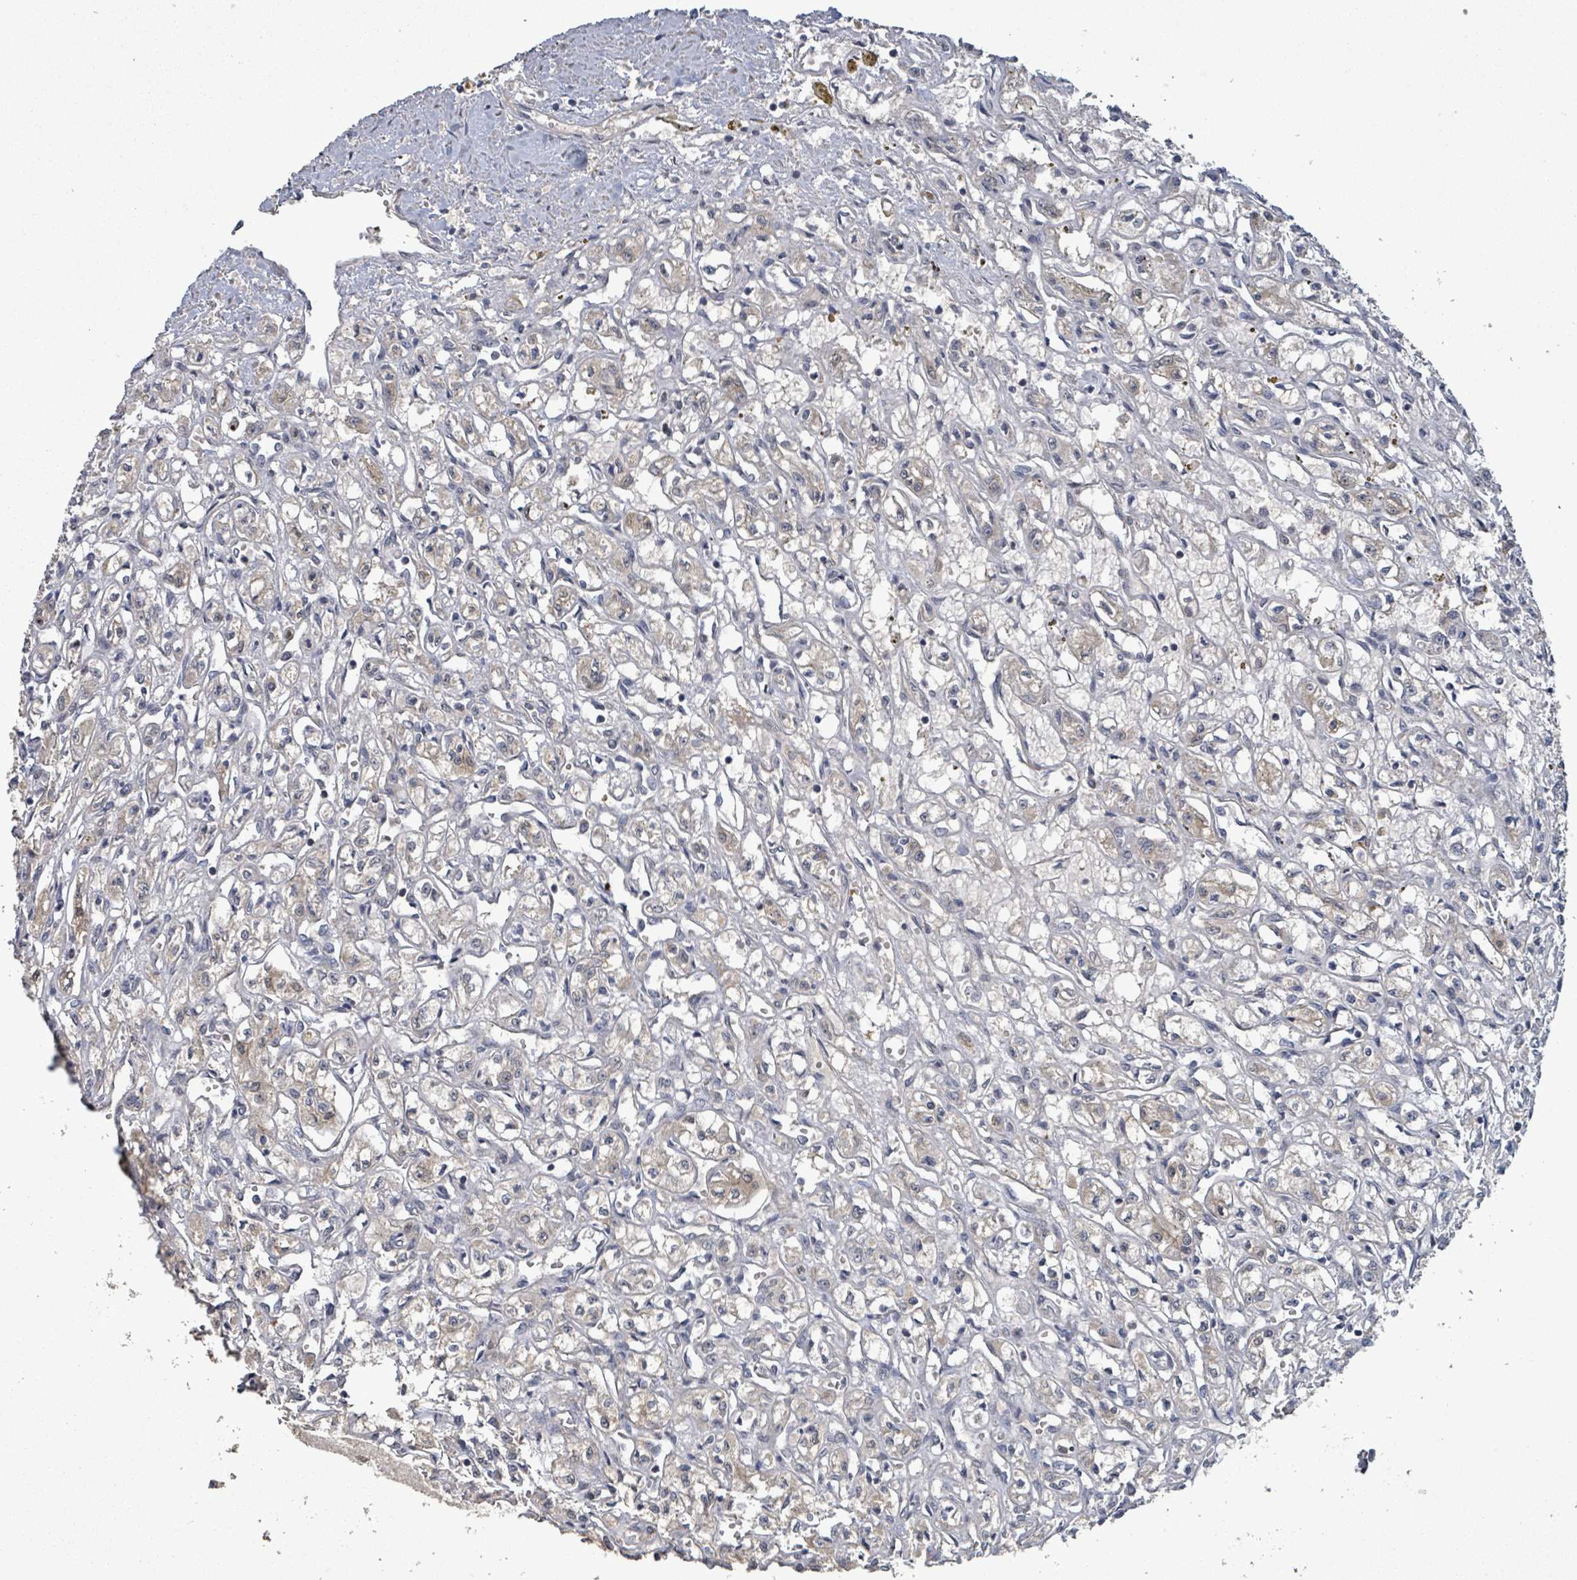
{"staining": {"intensity": "negative", "quantity": "none", "location": "none"}, "tissue": "renal cancer", "cell_type": "Tumor cells", "image_type": "cancer", "snomed": [{"axis": "morphology", "description": "Adenocarcinoma, NOS"}, {"axis": "topography", "description": "Kidney"}], "caption": "Immunohistochemistry (IHC) photomicrograph of neoplastic tissue: adenocarcinoma (renal) stained with DAB displays no significant protein positivity in tumor cells. (Immunohistochemistry (IHC), brightfield microscopy, high magnification).", "gene": "AMMECR1", "patient": {"sex": "male", "age": 56}}